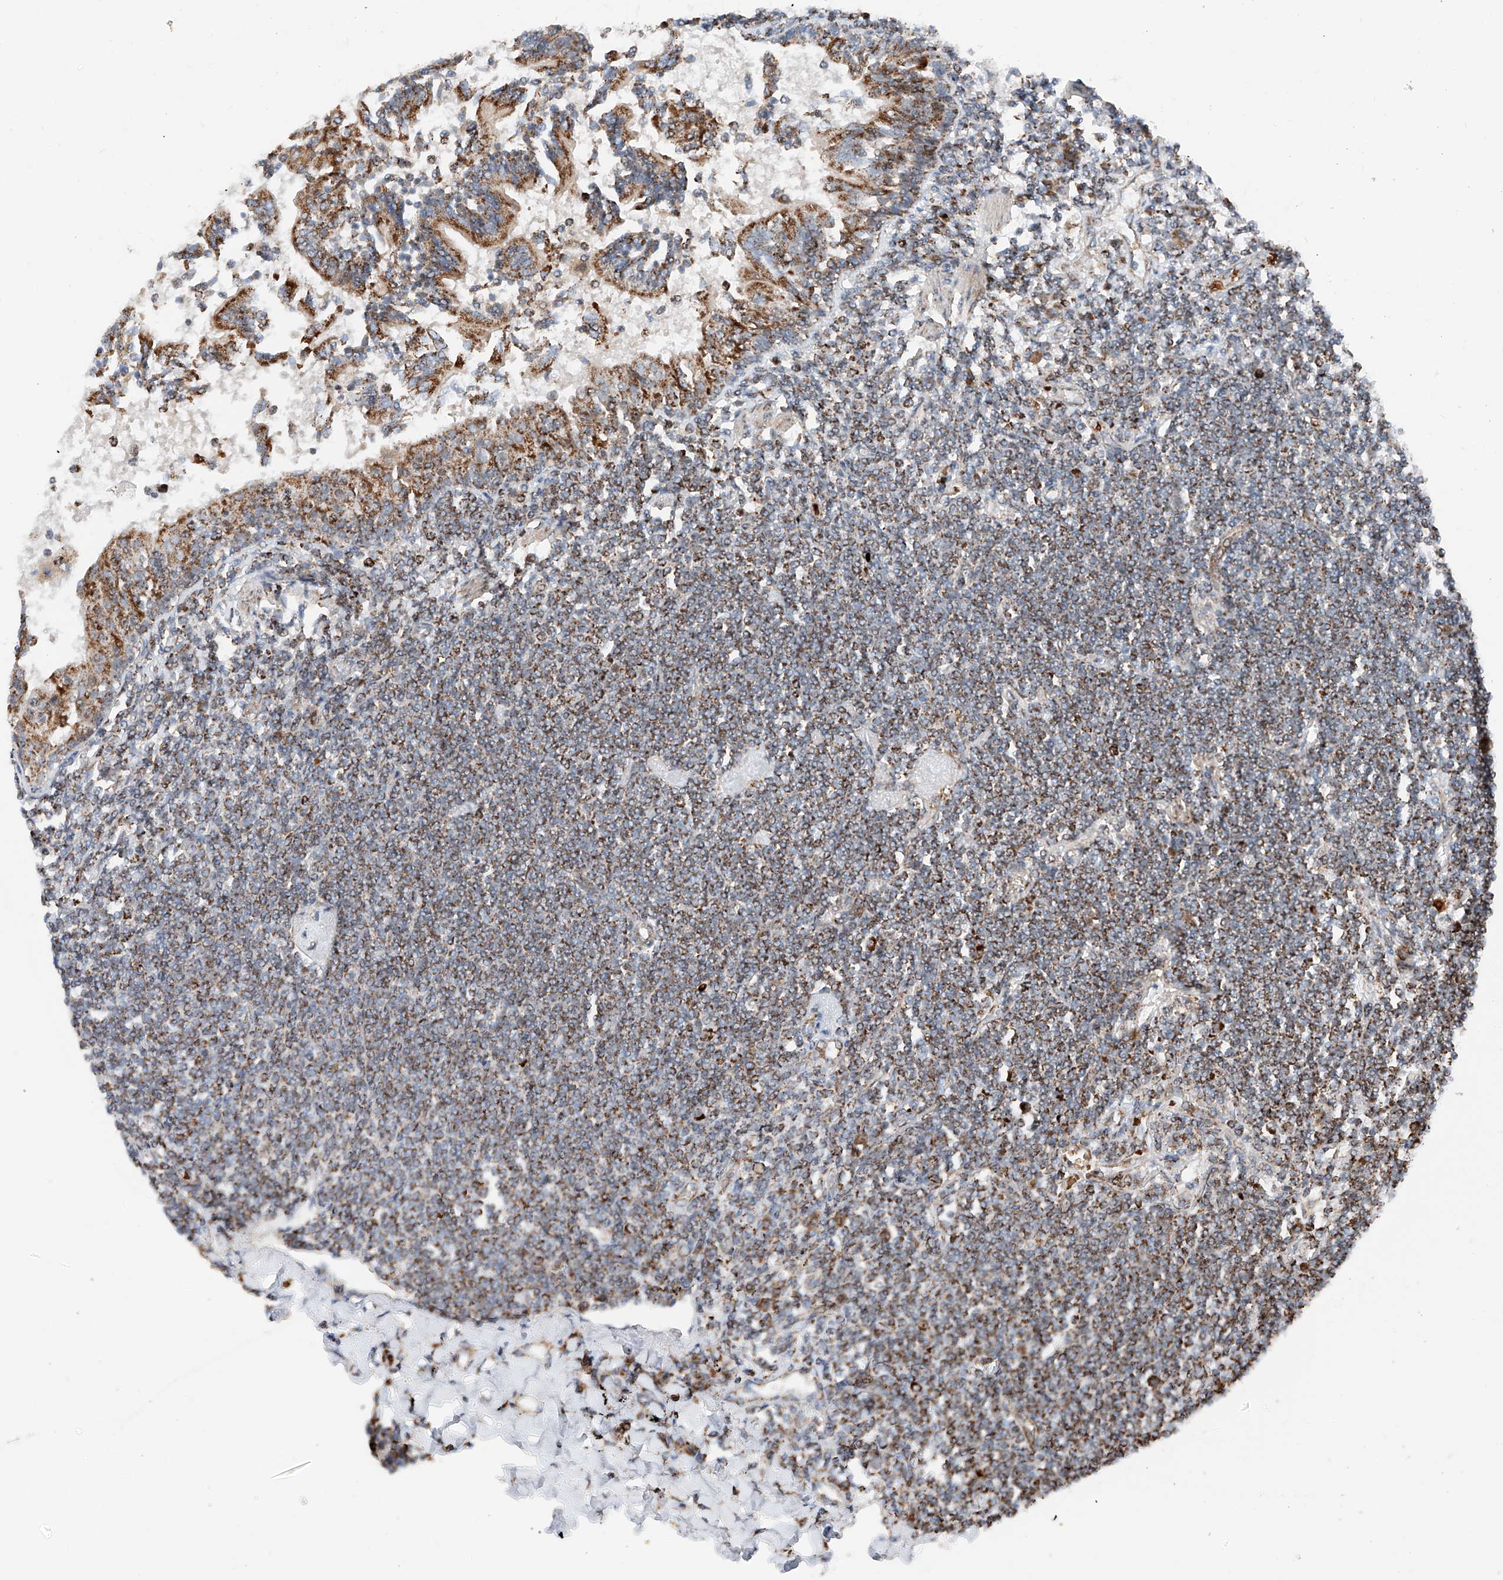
{"staining": {"intensity": "moderate", "quantity": "25%-75%", "location": "cytoplasmic/membranous"}, "tissue": "lymphoma", "cell_type": "Tumor cells", "image_type": "cancer", "snomed": [{"axis": "morphology", "description": "Malignant lymphoma, non-Hodgkin's type, Low grade"}, {"axis": "topography", "description": "Lung"}], "caption": "A photomicrograph of lymphoma stained for a protein exhibits moderate cytoplasmic/membranous brown staining in tumor cells.", "gene": "ZSCAN29", "patient": {"sex": "female", "age": 71}}